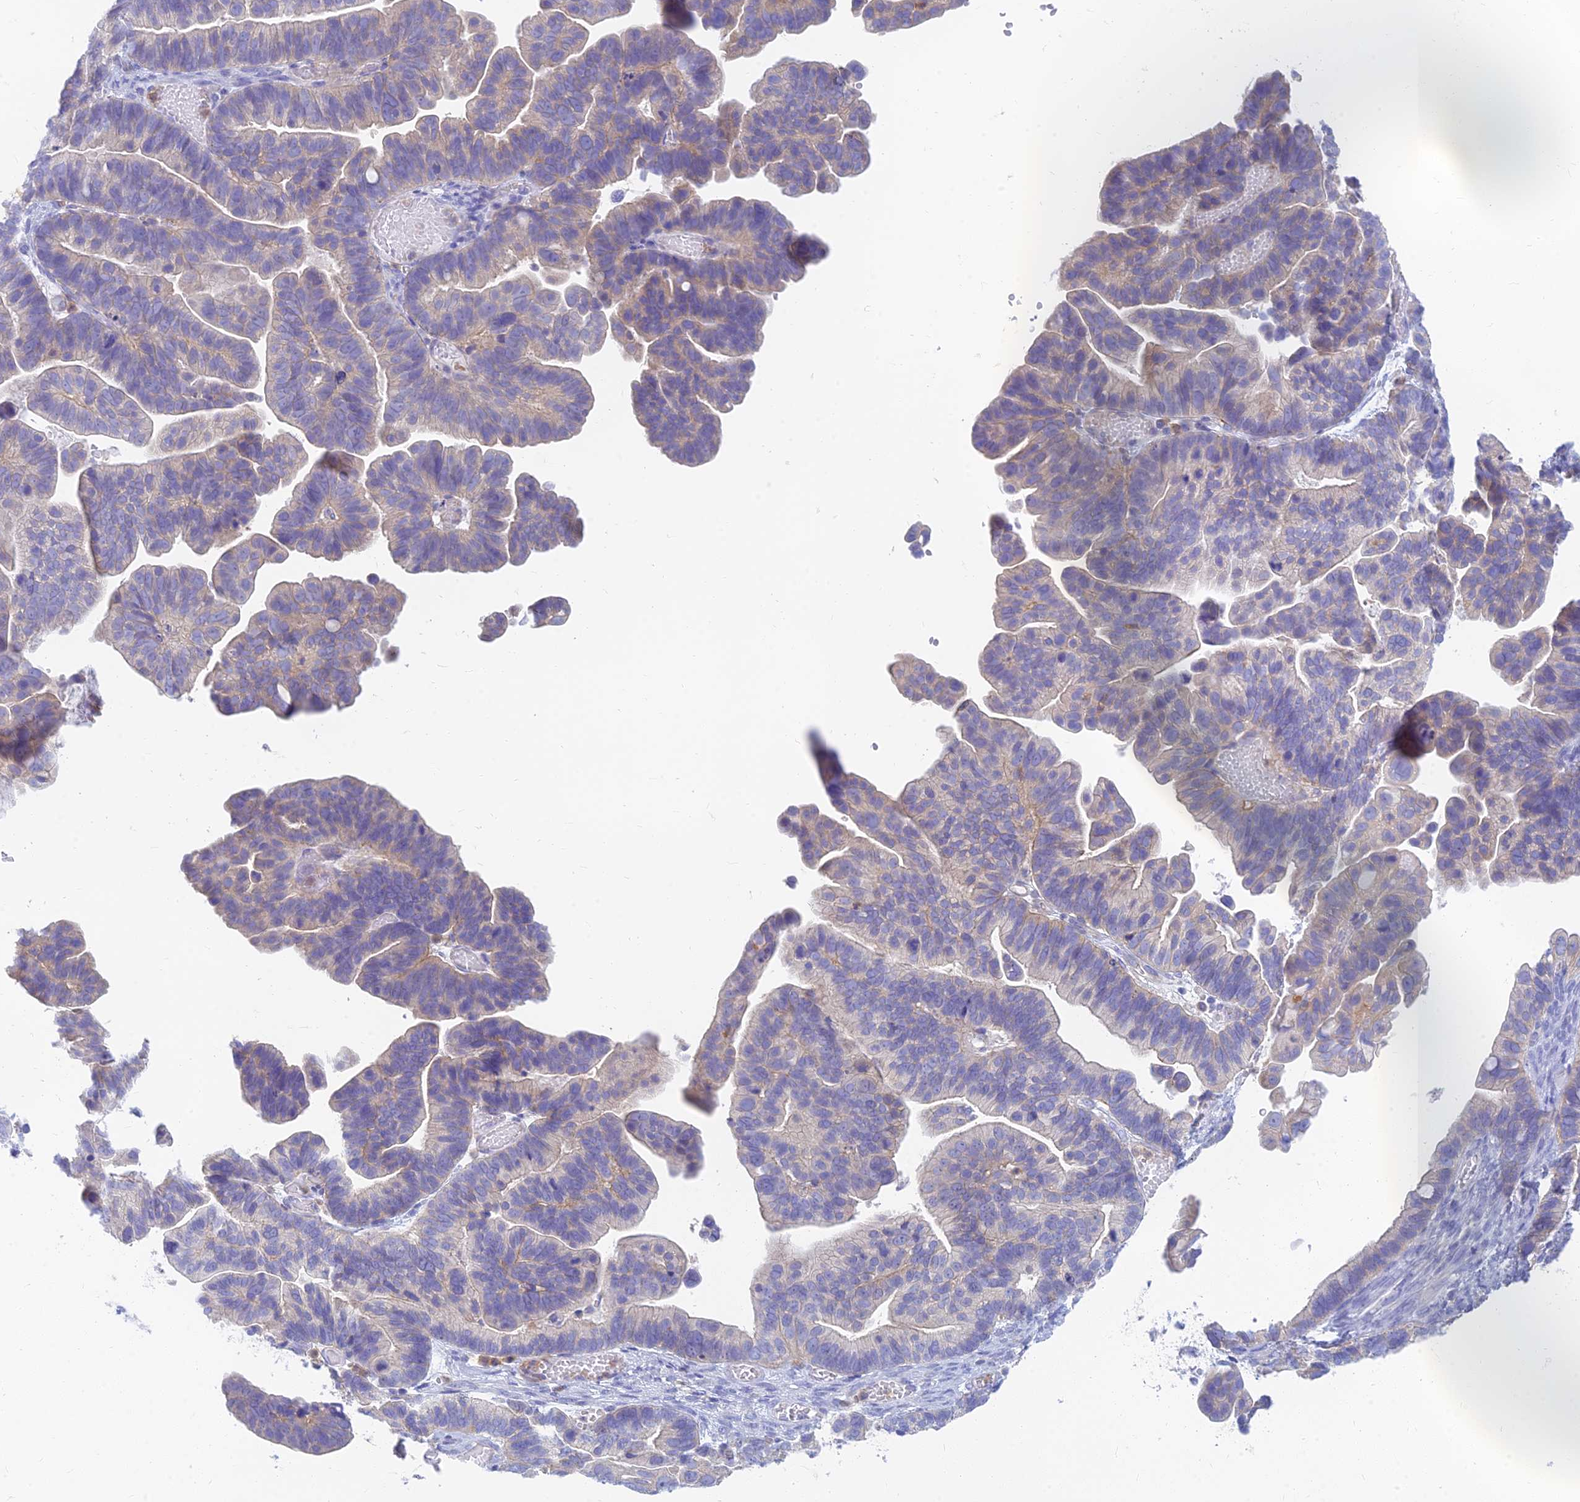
{"staining": {"intensity": "weak", "quantity": "<25%", "location": "cytoplasmic/membranous"}, "tissue": "ovarian cancer", "cell_type": "Tumor cells", "image_type": "cancer", "snomed": [{"axis": "morphology", "description": "Cystadenocarcinoma, serous, NOS"}, {"axis": "topography", "description": "Ovary"}], "caption": "Ovarian cancer was stained to show a protein in brown. There is no significant expression in tumor cells.", "gene": "STRN4", "patient": {"sex": "female", "age": 56}}